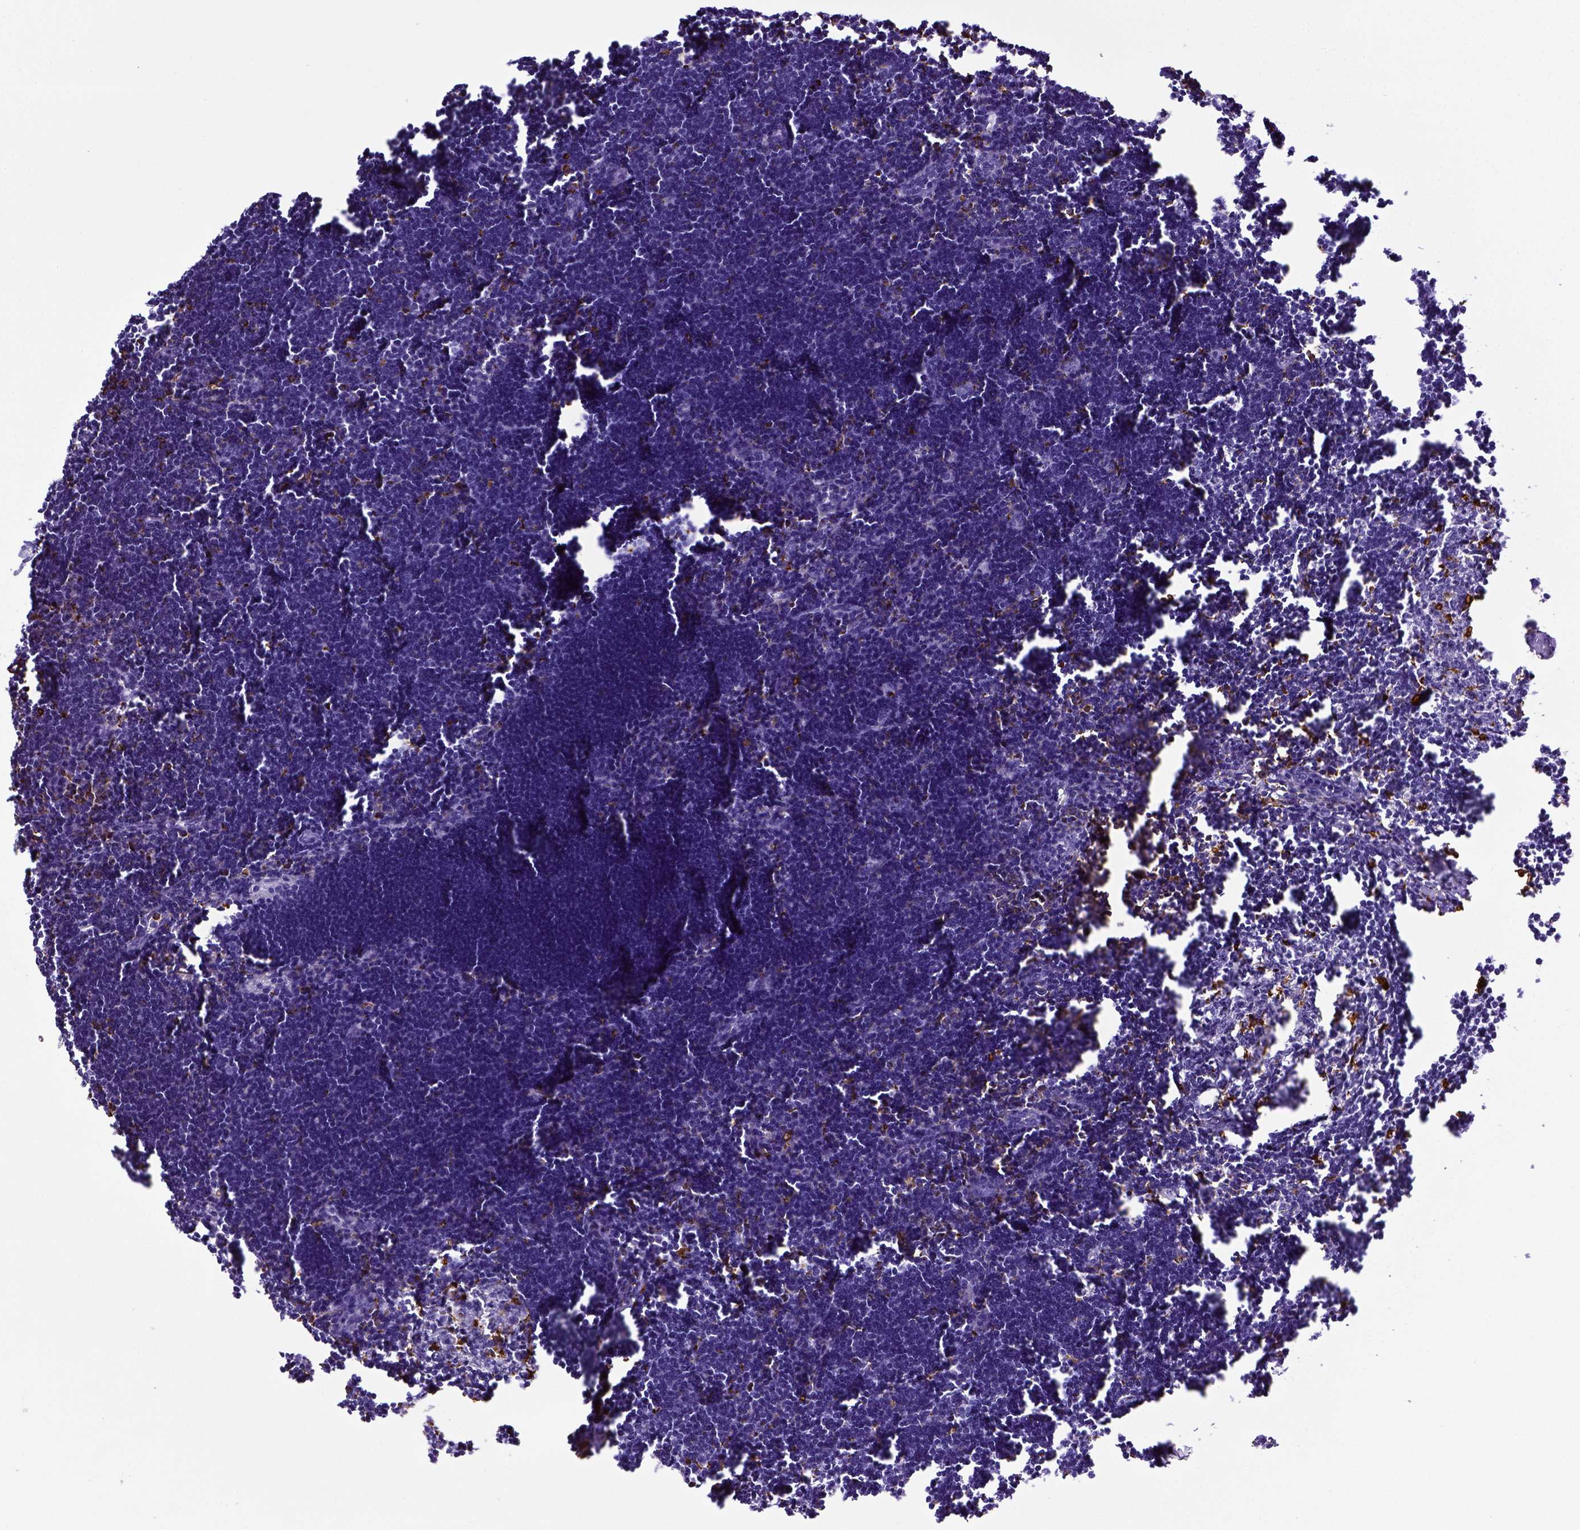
{"staining": {"intensity": "strong", "quantity": "<25%", "location": "cytoplasmic/membranous"}, "tissue": "lymph node", "cell_type": "Germinal center cells", "image_type": "normal", "snomed": [{"axis": "morphology", "description": "Normal tissue, NOS"}, {"axis": "topography", "description": "Lymph node"}], "caption": "Immunohistochemical staining of unremarkable lymph node displays <25% levels of strong cytoplasmic/membranous protein expression in about <25% of germinal center cells. The protein is stained brown, and the nuclei are stained in blue (DAB IHC with brightfield microscopy, high magnification).", "gene": "CD68", "patient": {"sex": "male", "age": 55}}